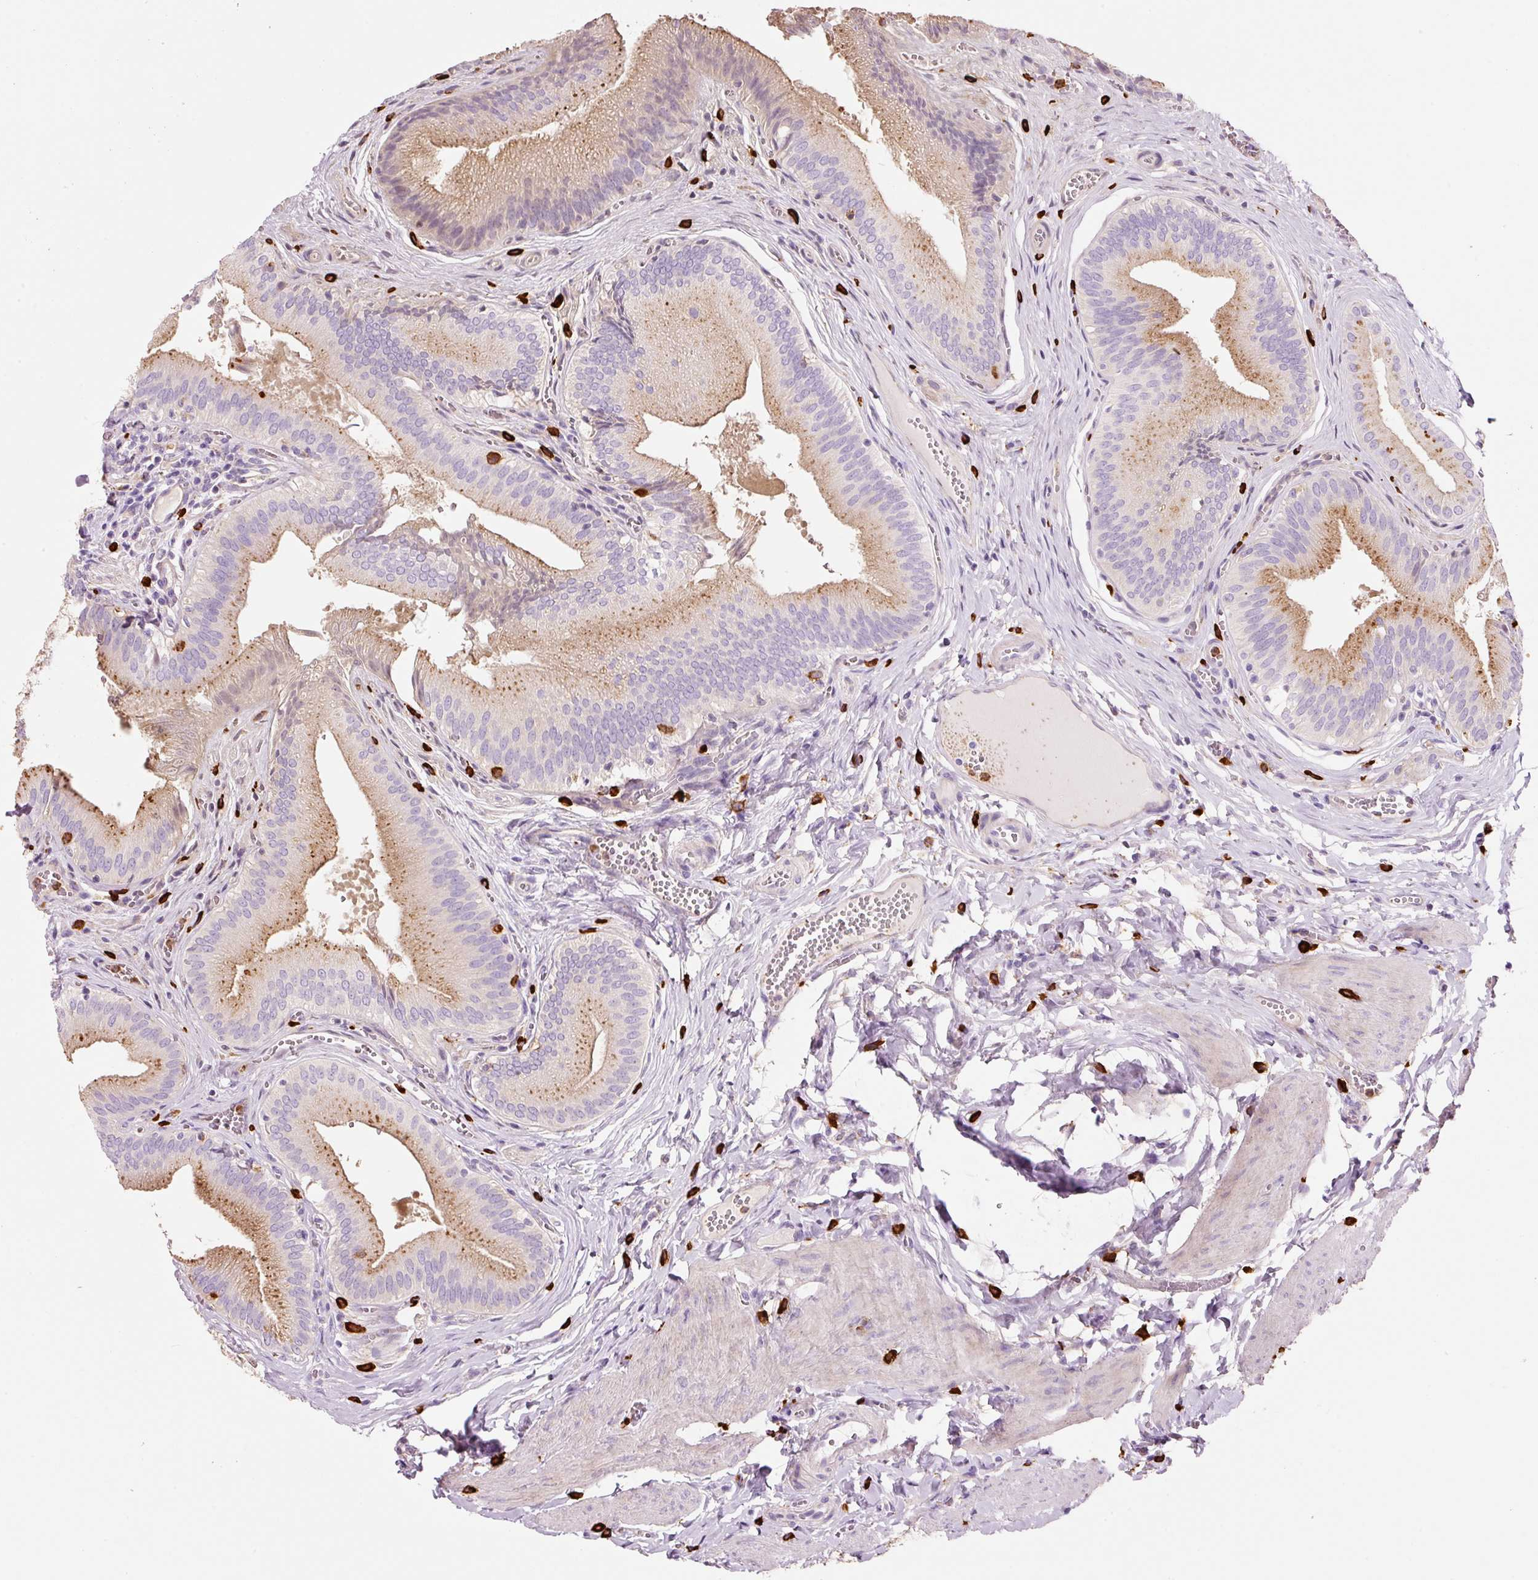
{"staining": {"intensity": "moderate", "quantity": "25%-75%", "location": "cytoplasmic/membranous"}, "tissue": "gallbladder", "cell_type": "Glandular cells", "image_type": "normal", "snomed": [{"axis": "morphology", "description": "Normal tissue, NOS"}, {"axis": "topography", "description": "Gallbladder"}], "caption": "Protein staining demonstrates moderate cytoplasmic/membranous staining in approximately 25%-75% of glandular cells in benign gallbladder.", "gene": "TMC8", "patient": {"sex": "male", "age": 17}}